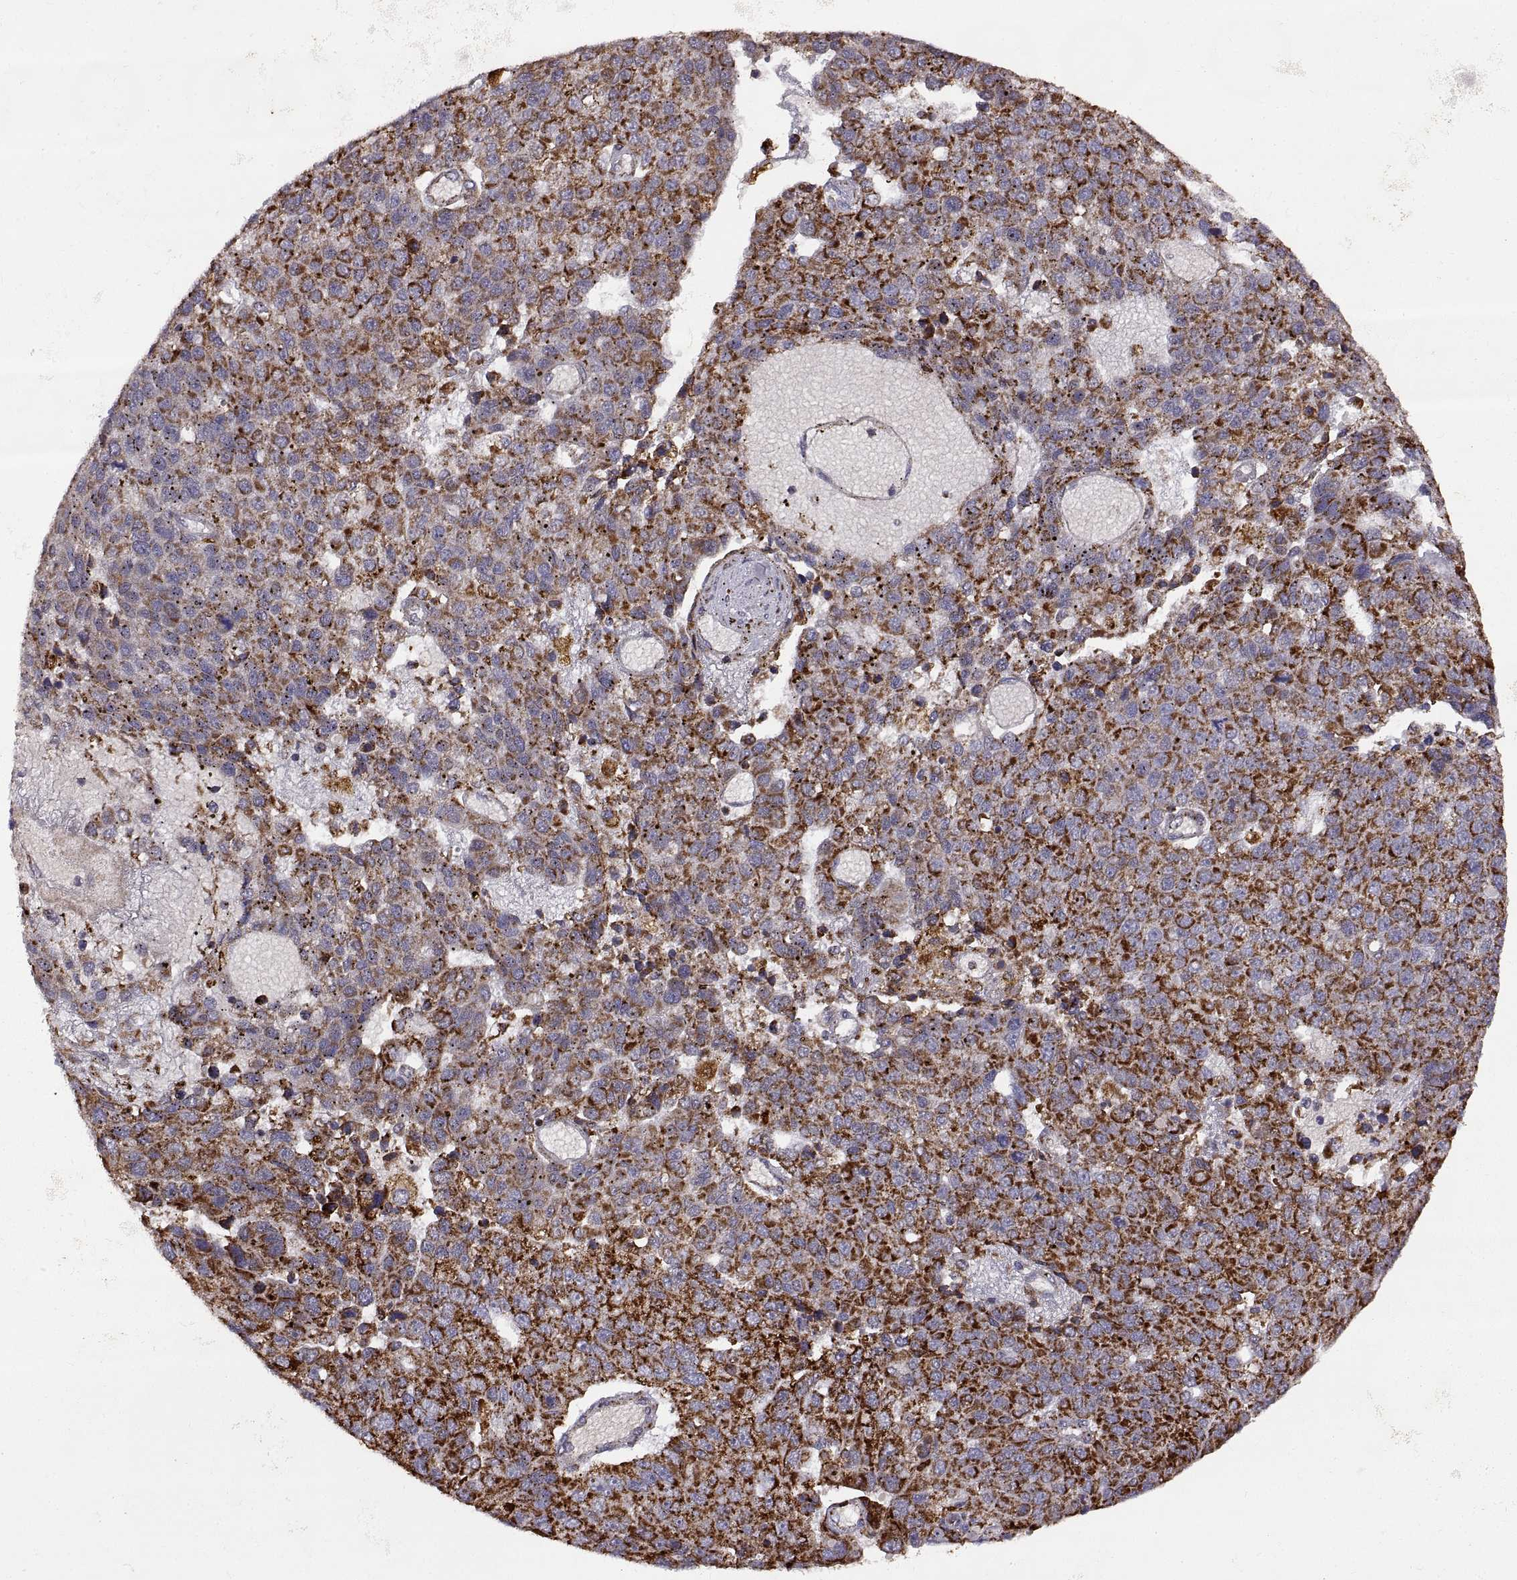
{"staining": {"intensity": "strong", "quantity": ">75%", "location": "cytoplasmic/membranous"}, "tissue": "pancreatic cancer", "cell_type": "Tumor cells", "image_type": "cancer", "snomed": [{"axis": "morphology", "description": "Adenocarcinoma, NOS"}, {"axis": "topography", "description": "Pancreas"}], "caption": "Brown immunohistochemical staining in human adenocarcinoma (pancreatic) reveals strong cytoplasmic/membranous expression in approximately >75% of tumor cells.", "gene": "ARSD", "patient": {"sex": "female", "age": 61}}